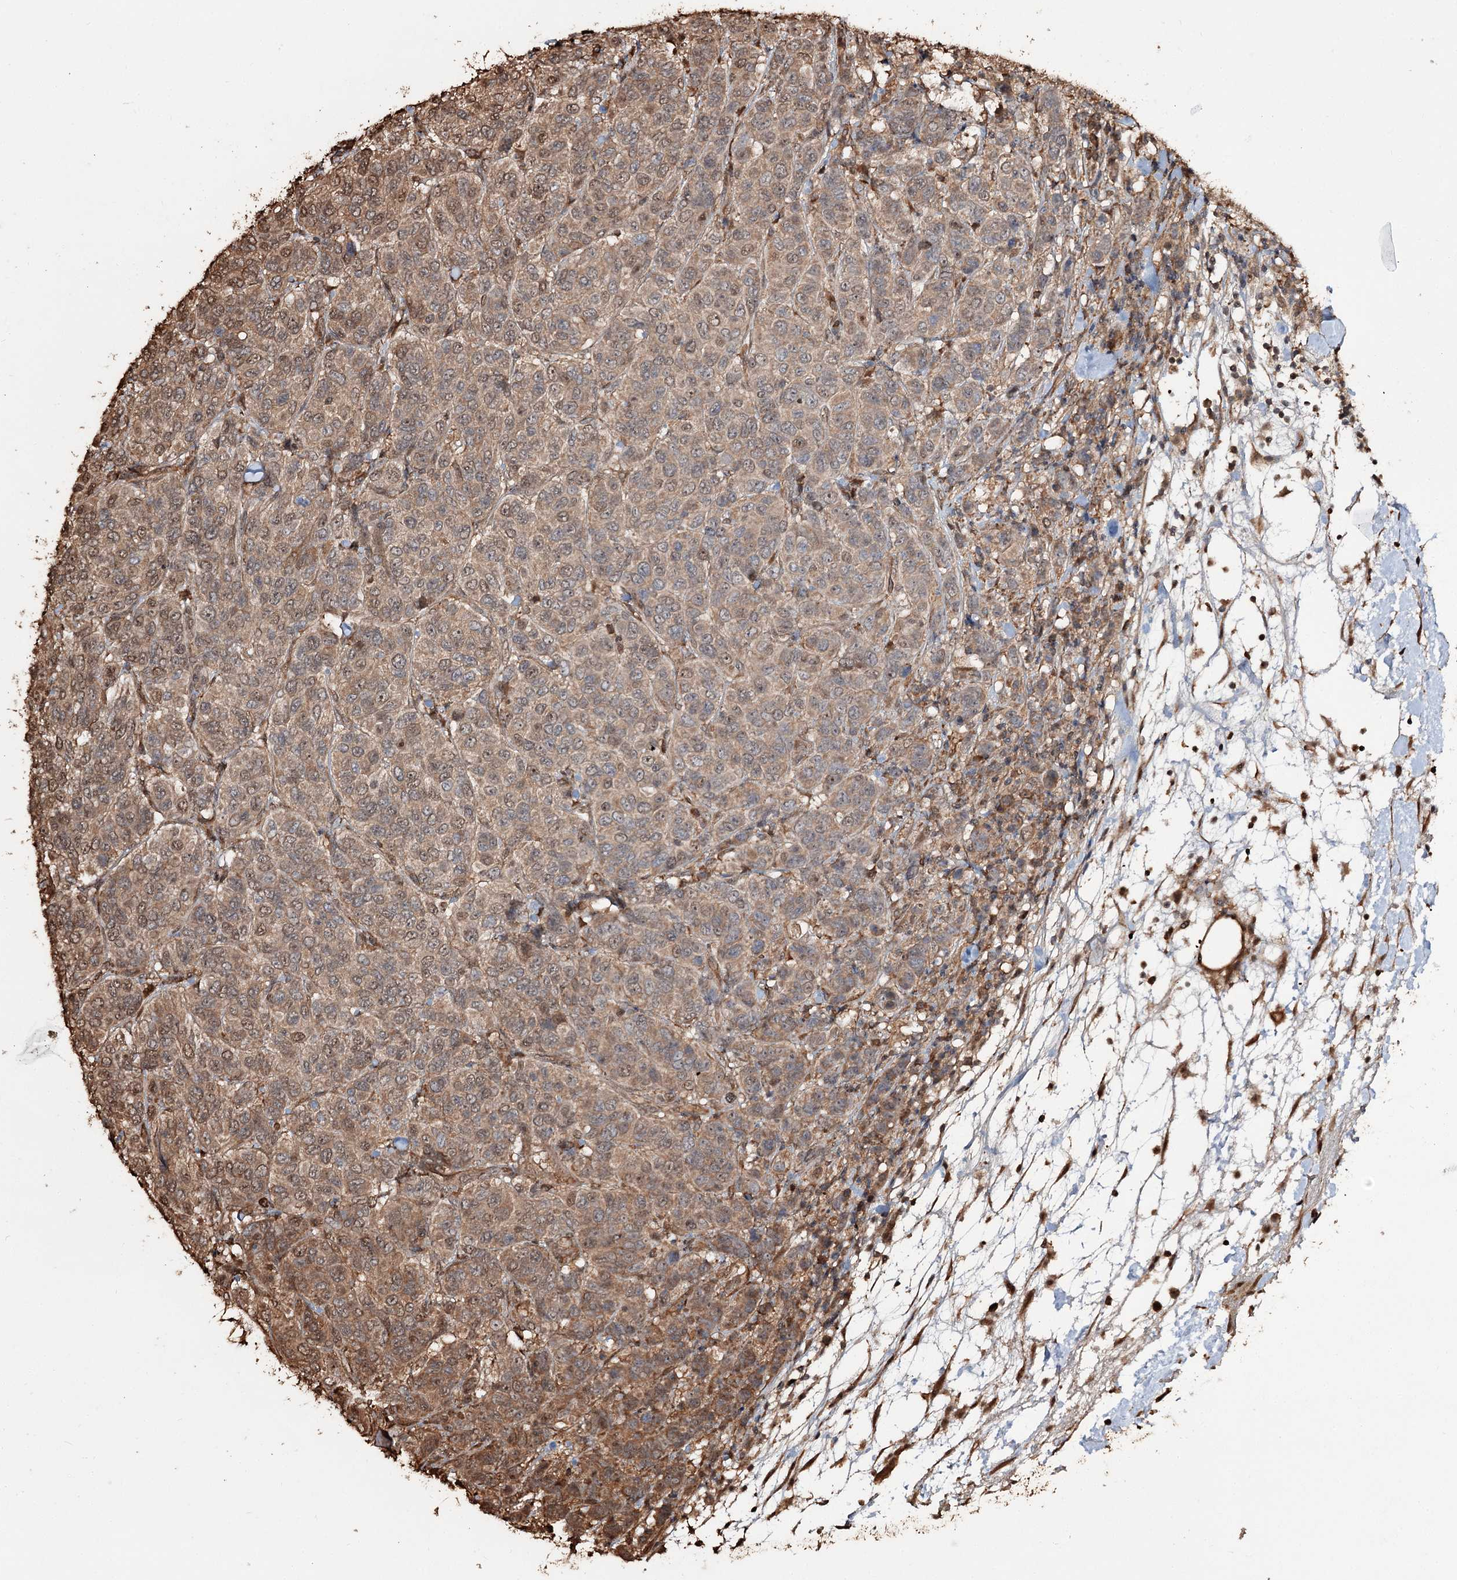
{"staining": {"intensity": "moderate", "quantity": ">75%", "location": "cytoplasmic/membranous,nuclear"}, "tissue": "breast cancer", "cell_type": "Tumor cells", "image_type": "cancer", "snomed": [{"axis": "morphology", "description": "Duct carcinoma"}, {"axis": "topography", "description": "Breast"}], "caption": "This image reveals breast infiltrating ductal carcinoma stained with immunohistochemistry (IHC) to label a protein in brown. The cytoplasmic/membranous and nuclear of tumor cells show moderate positivity for the protein. Nuclei are counter-stained blue.", "gene": "PLCH1", "patient": {"sex": "female", "age": 55}}